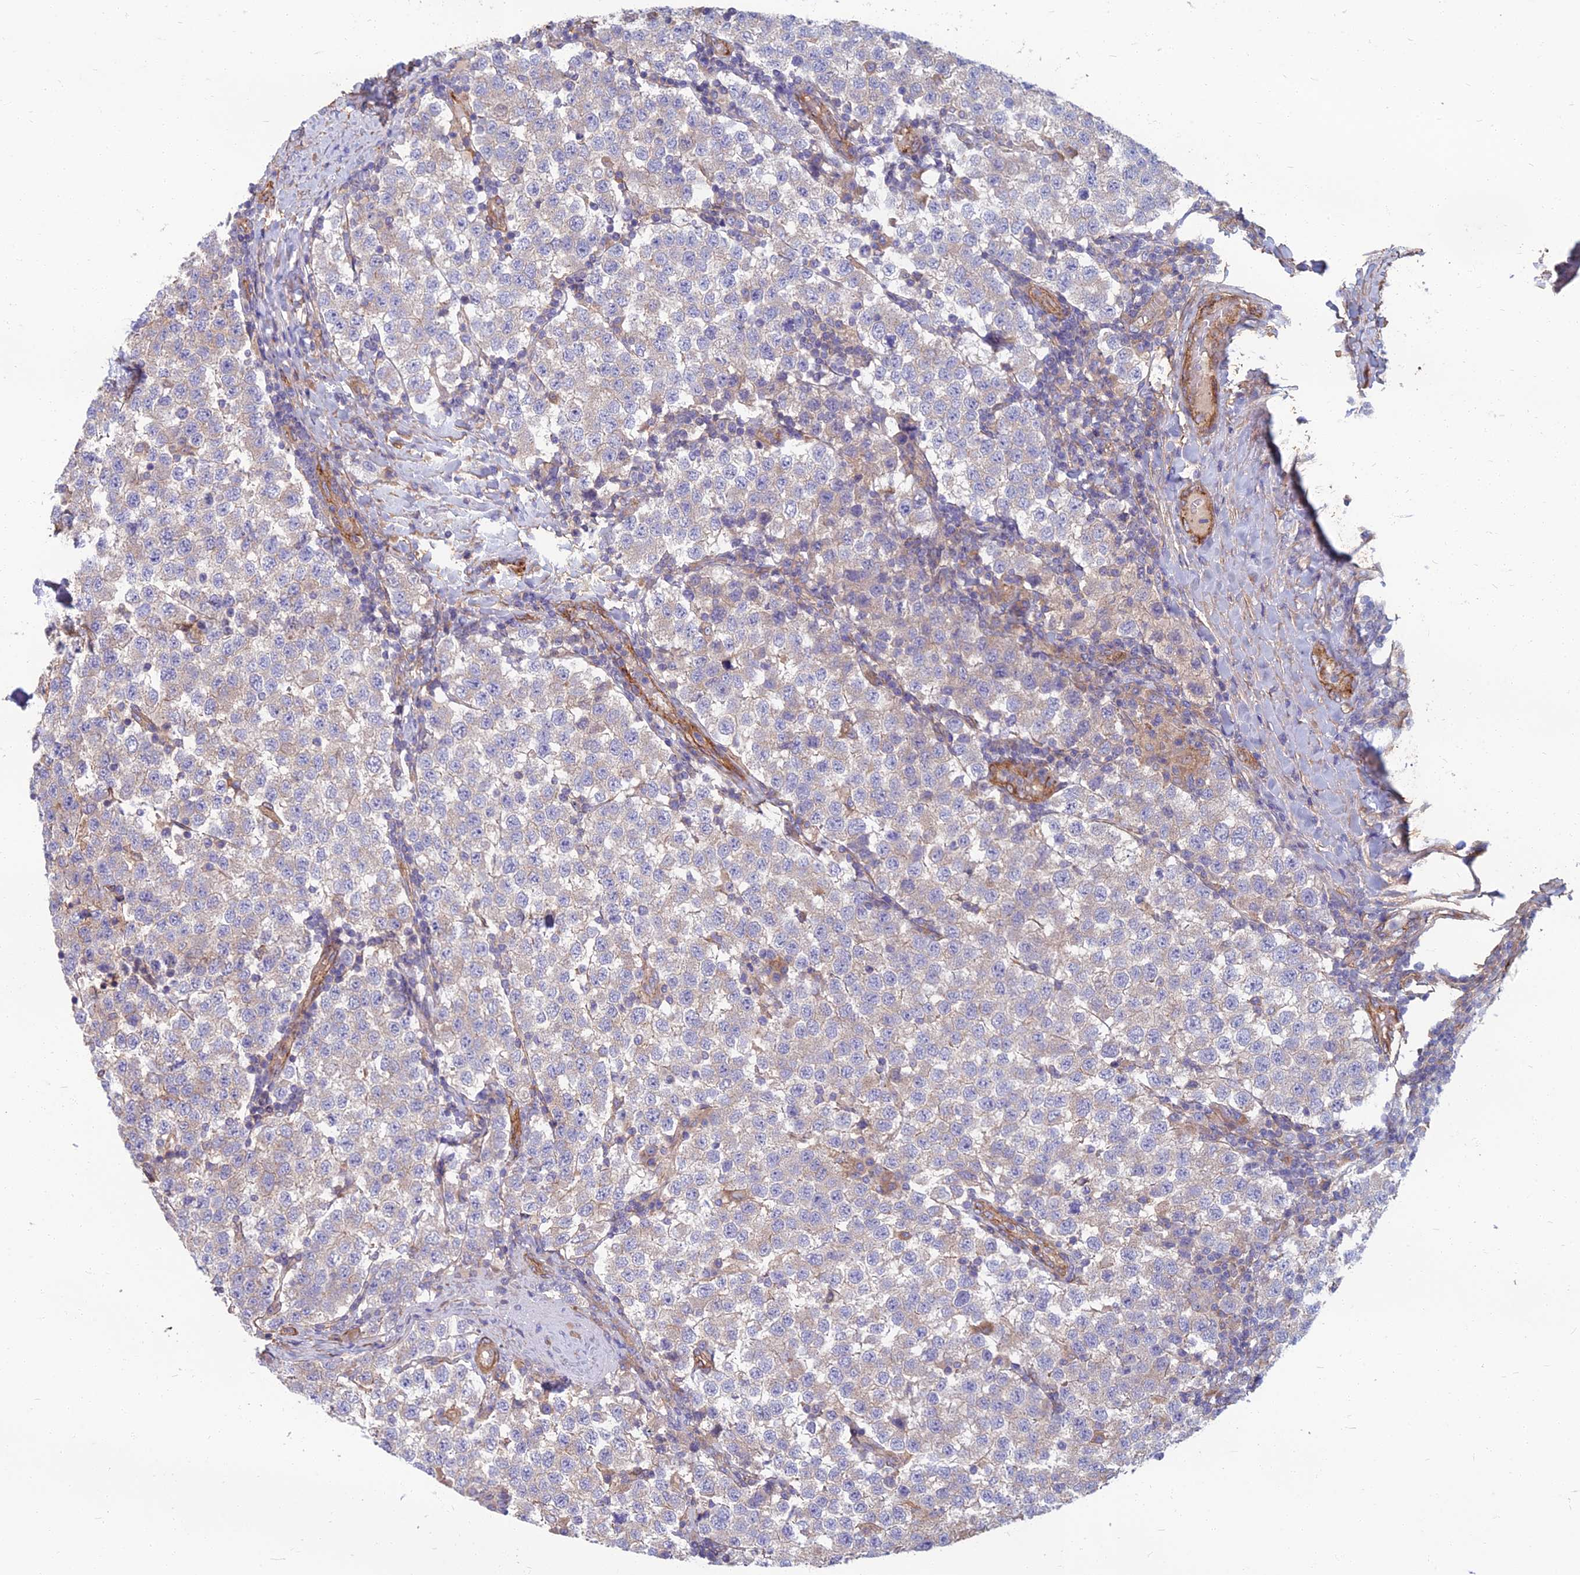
{"staining": {"intensity": "negative", "quantity": "none", "location": "none"}, "tissue": "testis cancer", "cell_type": "Tumor cells", "image_type": "cancer", "snomed": [{"axis": "morphology", "description": "Seminoma, NOS"}, {"axis": "topography", "description": "Testis"}], "caption": "DAB (3,3'-diaminobenzidine) immunohistochemical staining of human seminoma (testis) reveals no significant staining in tumor cells.", "gene": "WDR24", "patient": {"sex": "male", "age": 34}}